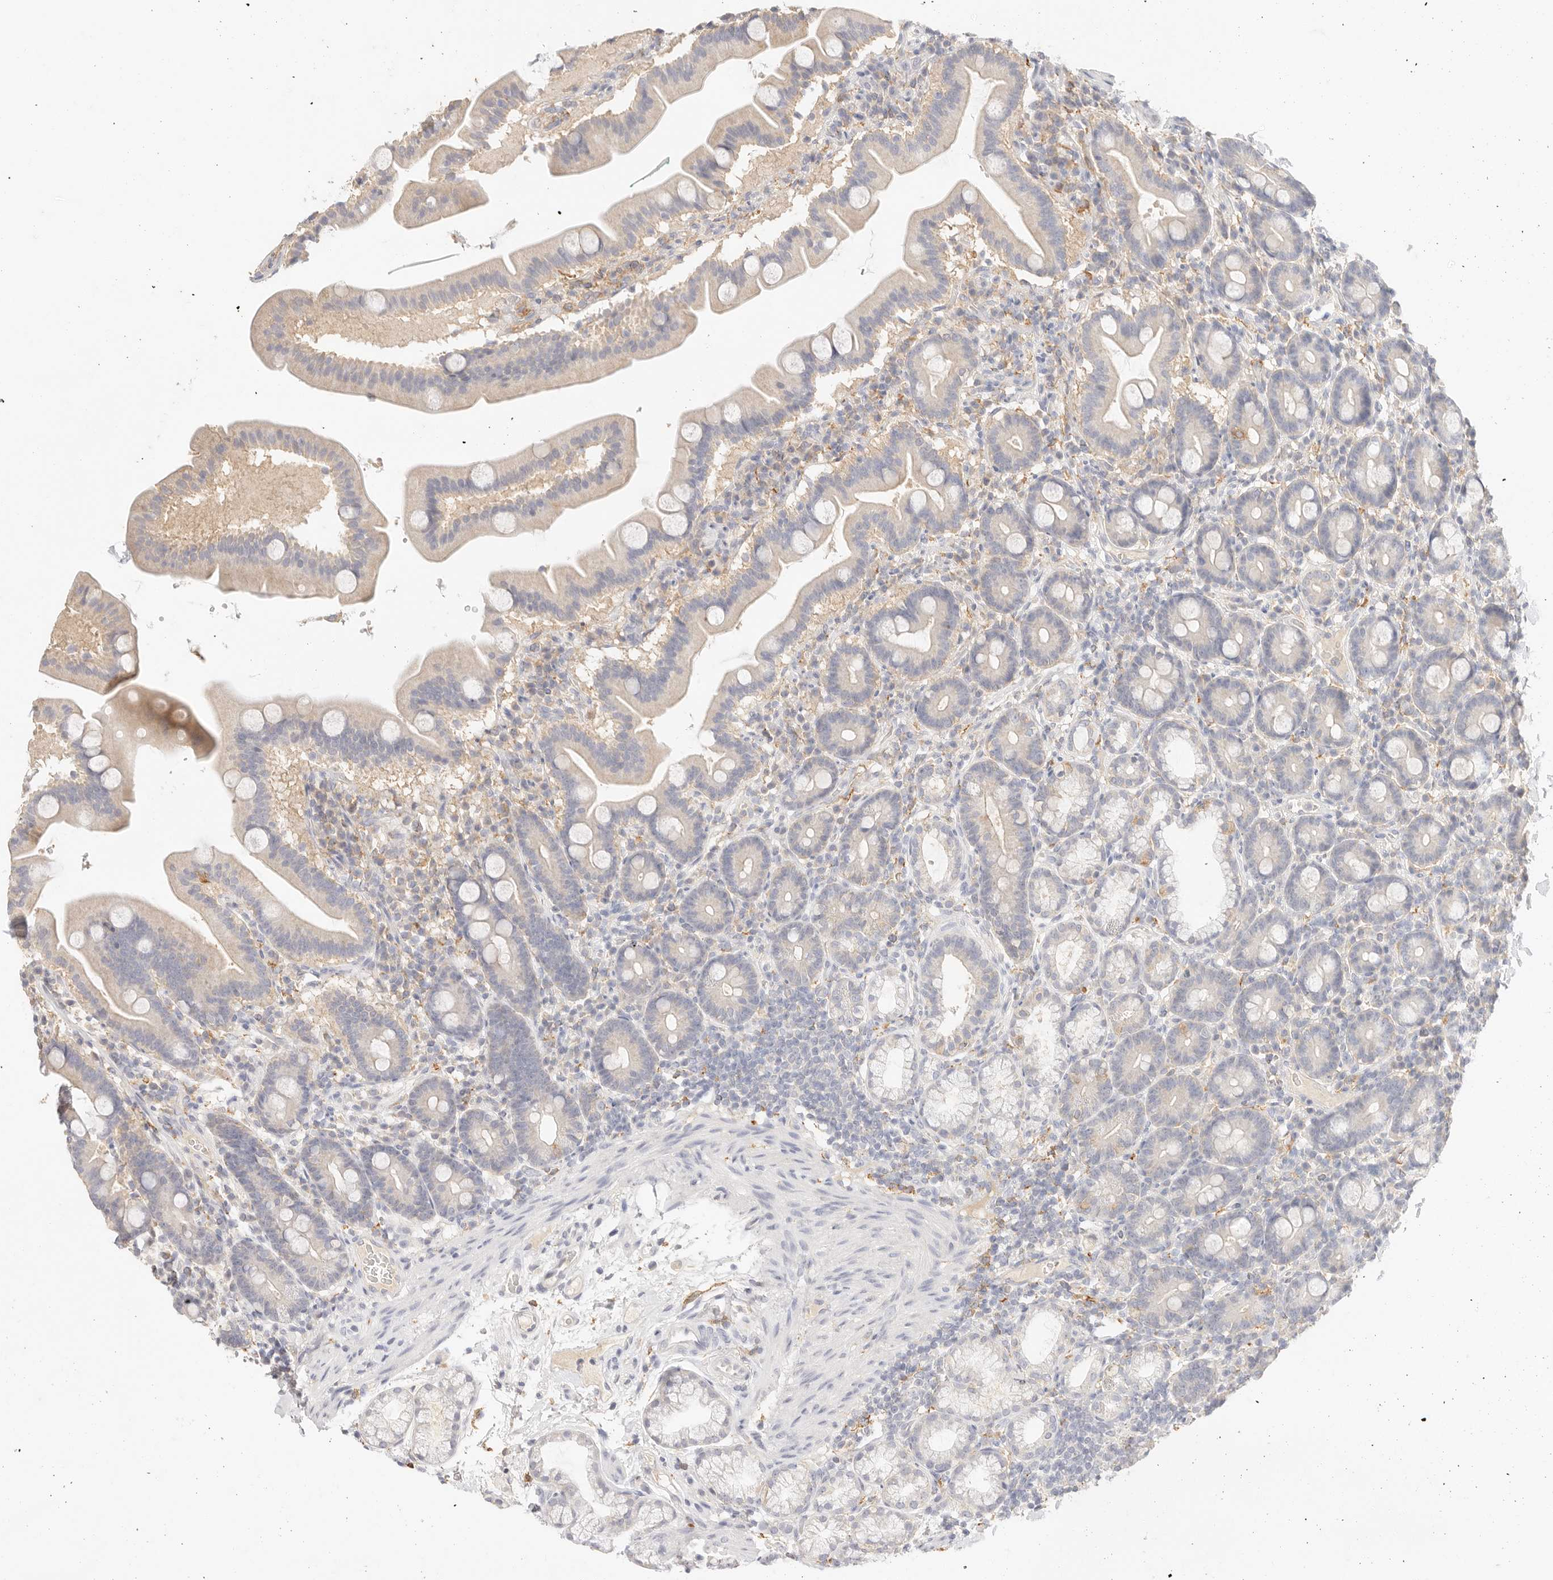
{"staining": {"intensity": "weak", "quantity": "25%-75%", "location": "cytoplasmic/membranous"}, "tissue": "duodenum", "cell_type": "Glandular cells", "image_type": "normal", "snomed": [{"axis": "morphology", "description": "Normal tissue, NOS"}, {"axis": "topography", "description": "Duodenum"}], "caption": "This is an image of IHC staining of unremarkable duodenum, which shows weak staining in the cytoplasmic/membranous of glandular cells.", "gene": "HK2", "patient": {"sex": "male", "age": 54}}